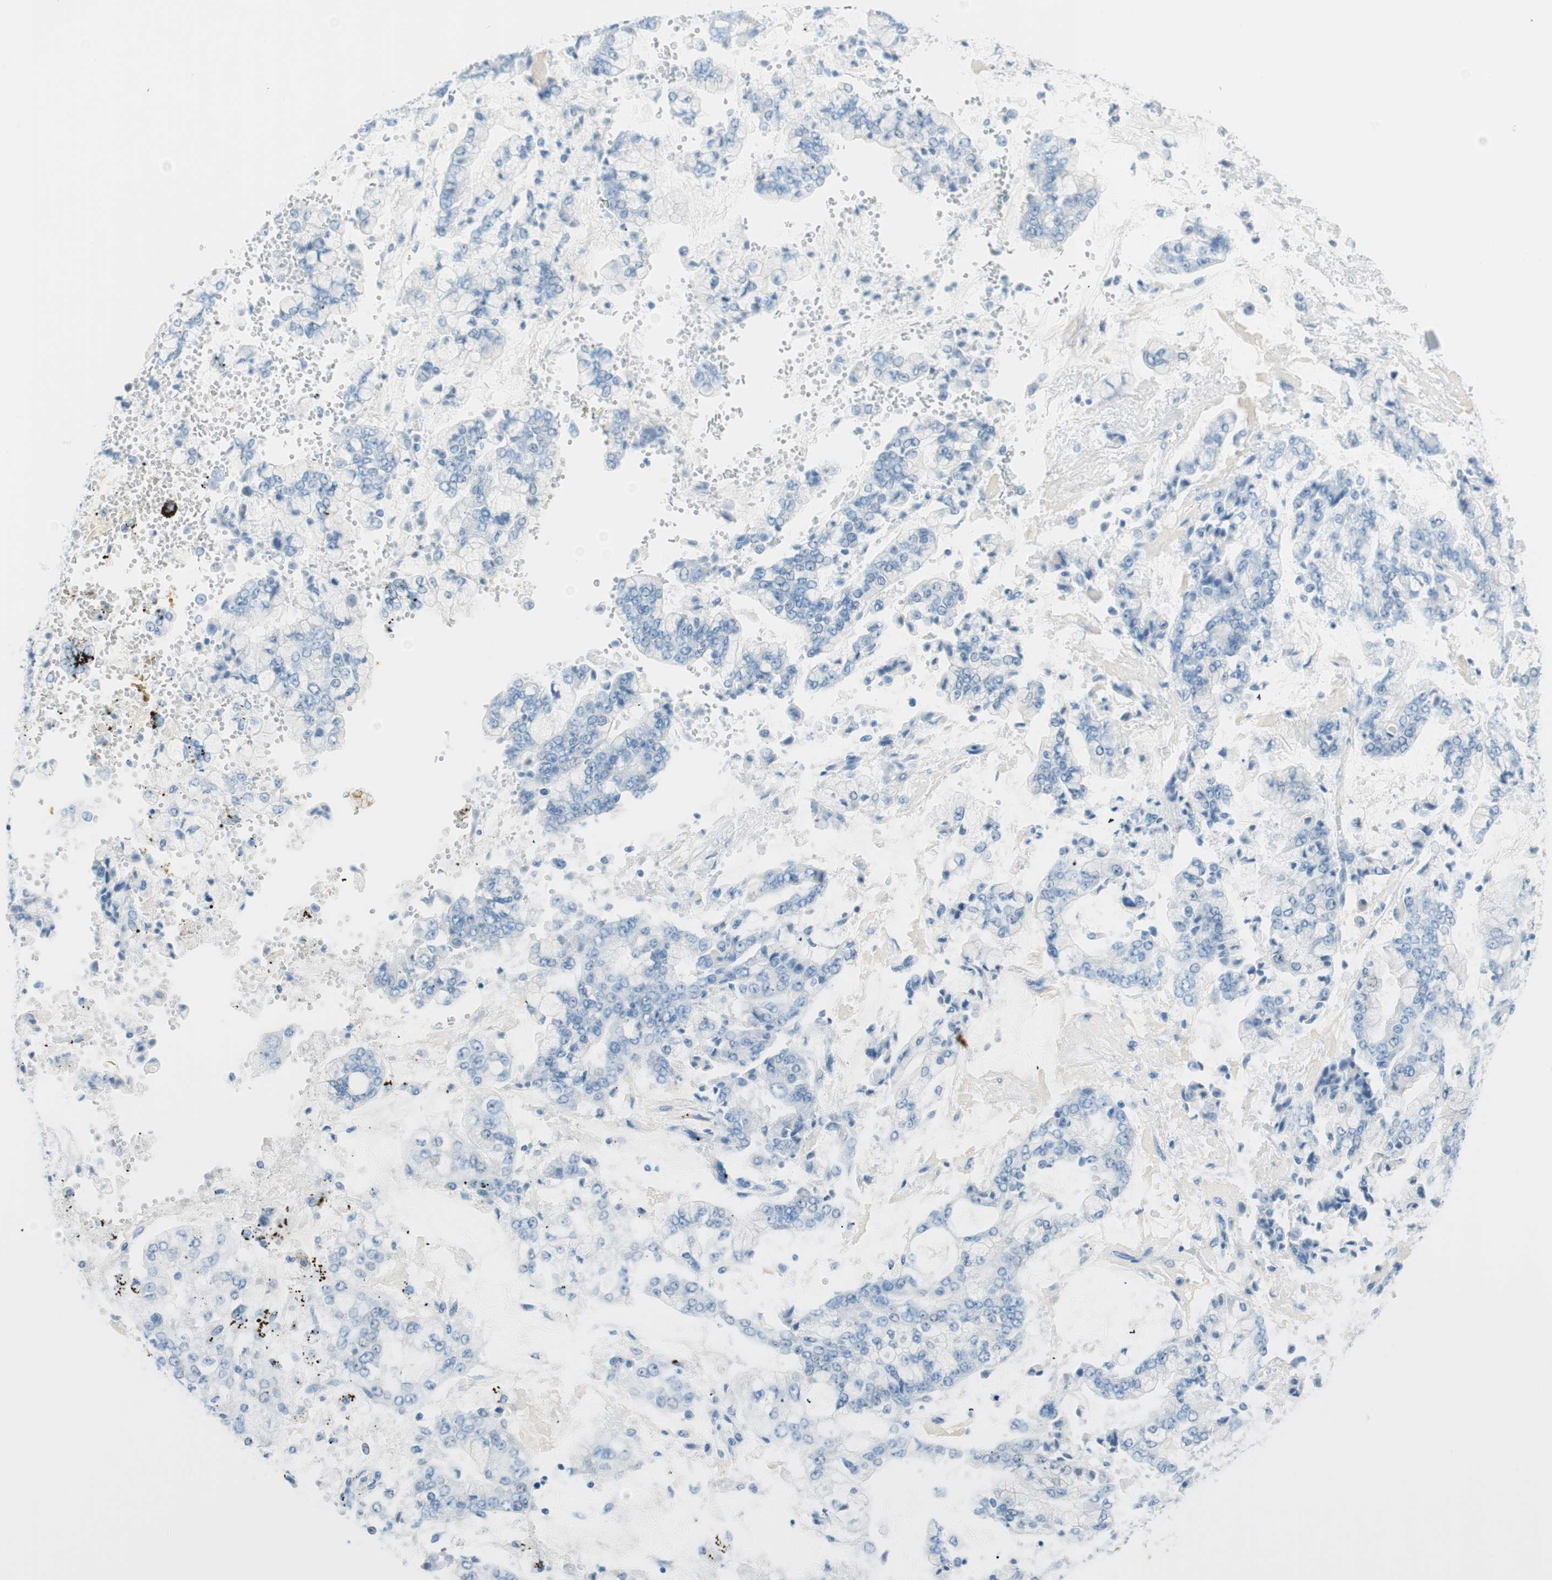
{"staining": {"intensity": "negative", "quantity": "none", "location": "none"}, "tissue": "stomach cancer", "cell_type": "Tumor cells", "image_type": "cancer", "snomed": [{"axis": "morphology", "description": "Adenocarcinoma, NOS"}, {"axis": "topography", "description": "Stomach"}], "caption": "The IHC photomicrograph has no significant positivity in tumor cells of stomach cancer tissue. Nuclei are stained in blue.", "gene": "TNFRSF13C", "patient": {"sex": "male", "age": 76}}